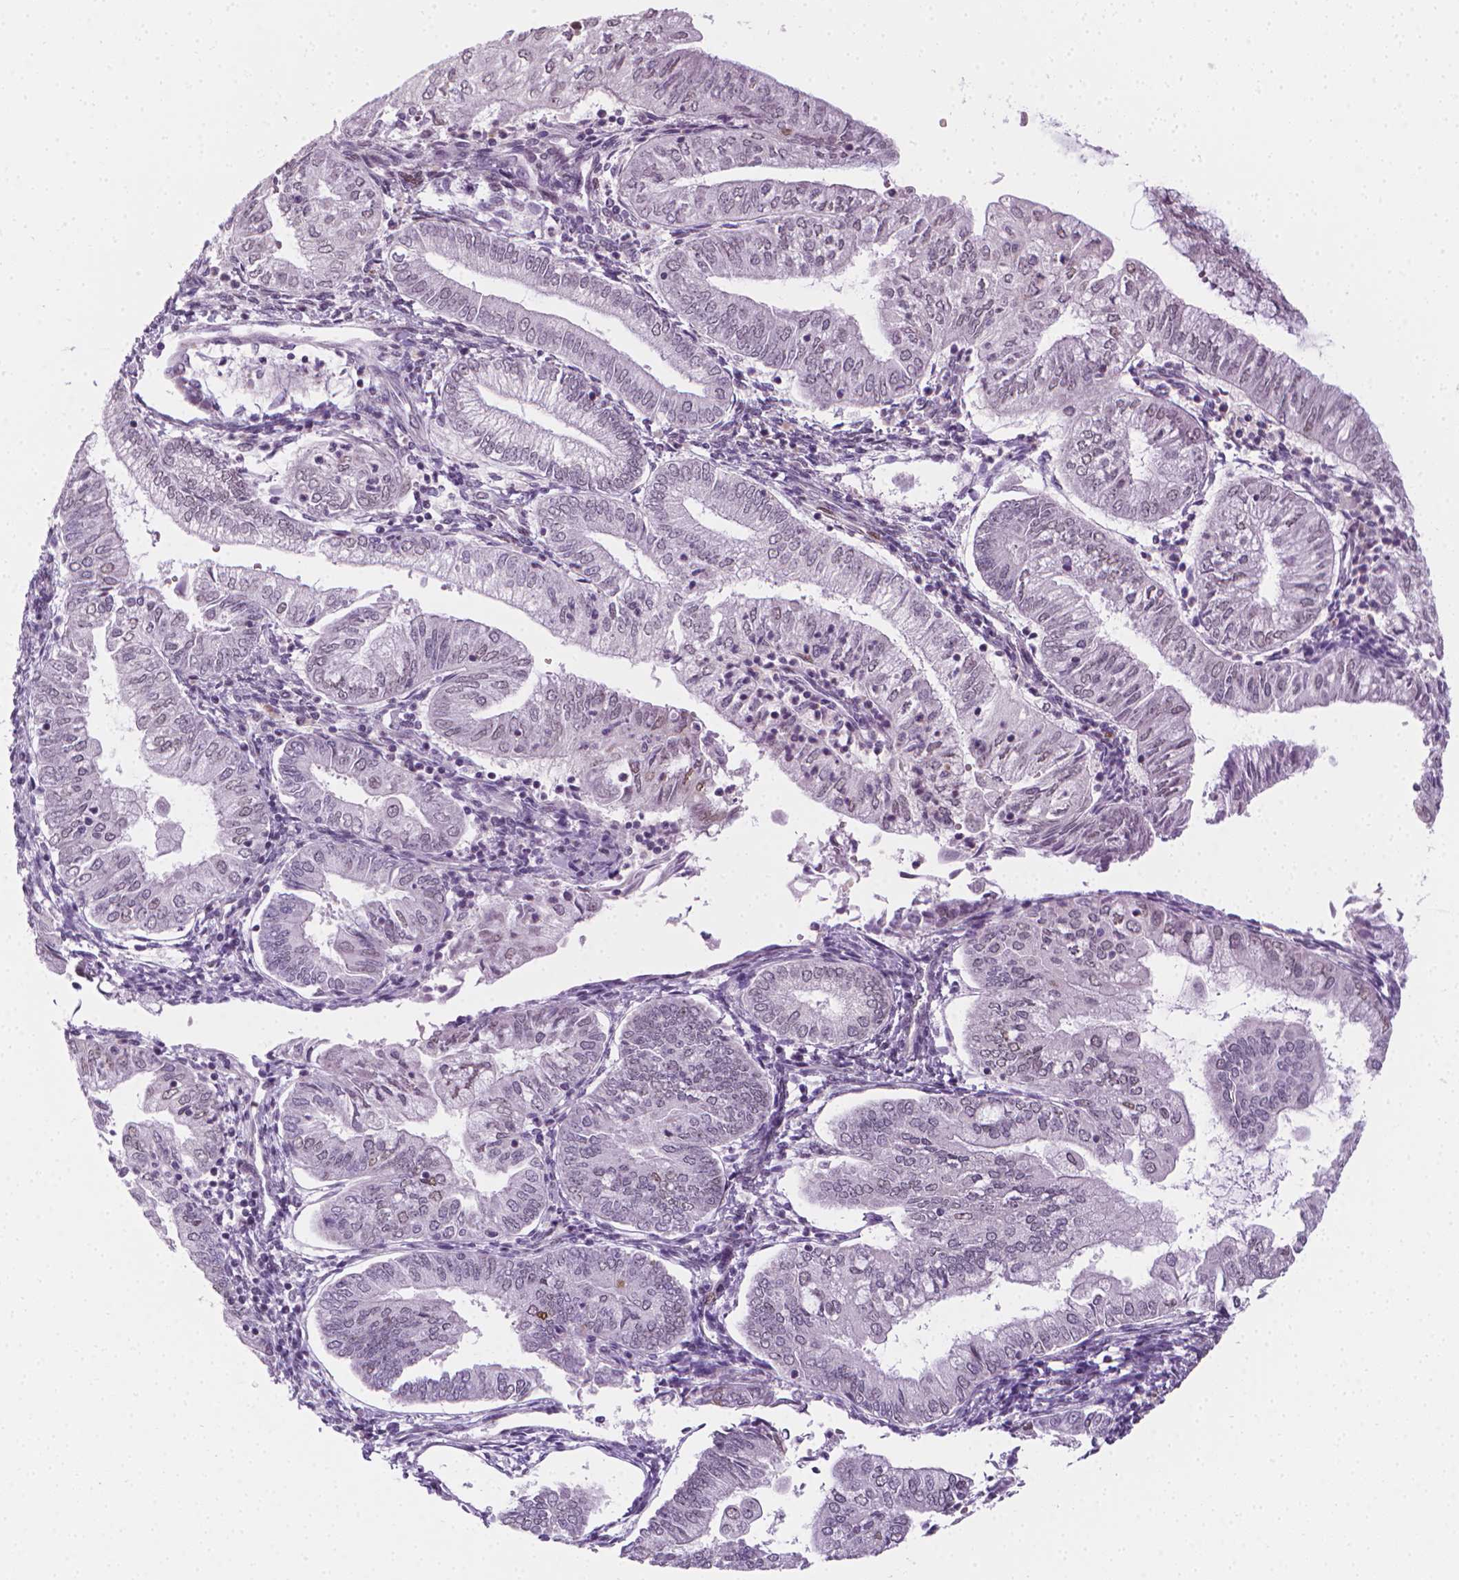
{"staining": {"intensity": "negative", "quantity": "none", "location": "none"}, "tissue": "endometrial cancer", "cell_type": "Tumor cells", "image_type": "cancer", "snomed": [{"axis": "morphology", "description": "Adenocarcinoma, NOS"}, {"axis": "topography", "description": "Endometrium"}], "caption": "Tumor cells show no significant protein positivity in adenocarcinoma (endometrial).", "gene": "CDKN1C", "patient": {"sex": "female", "age": 55}}